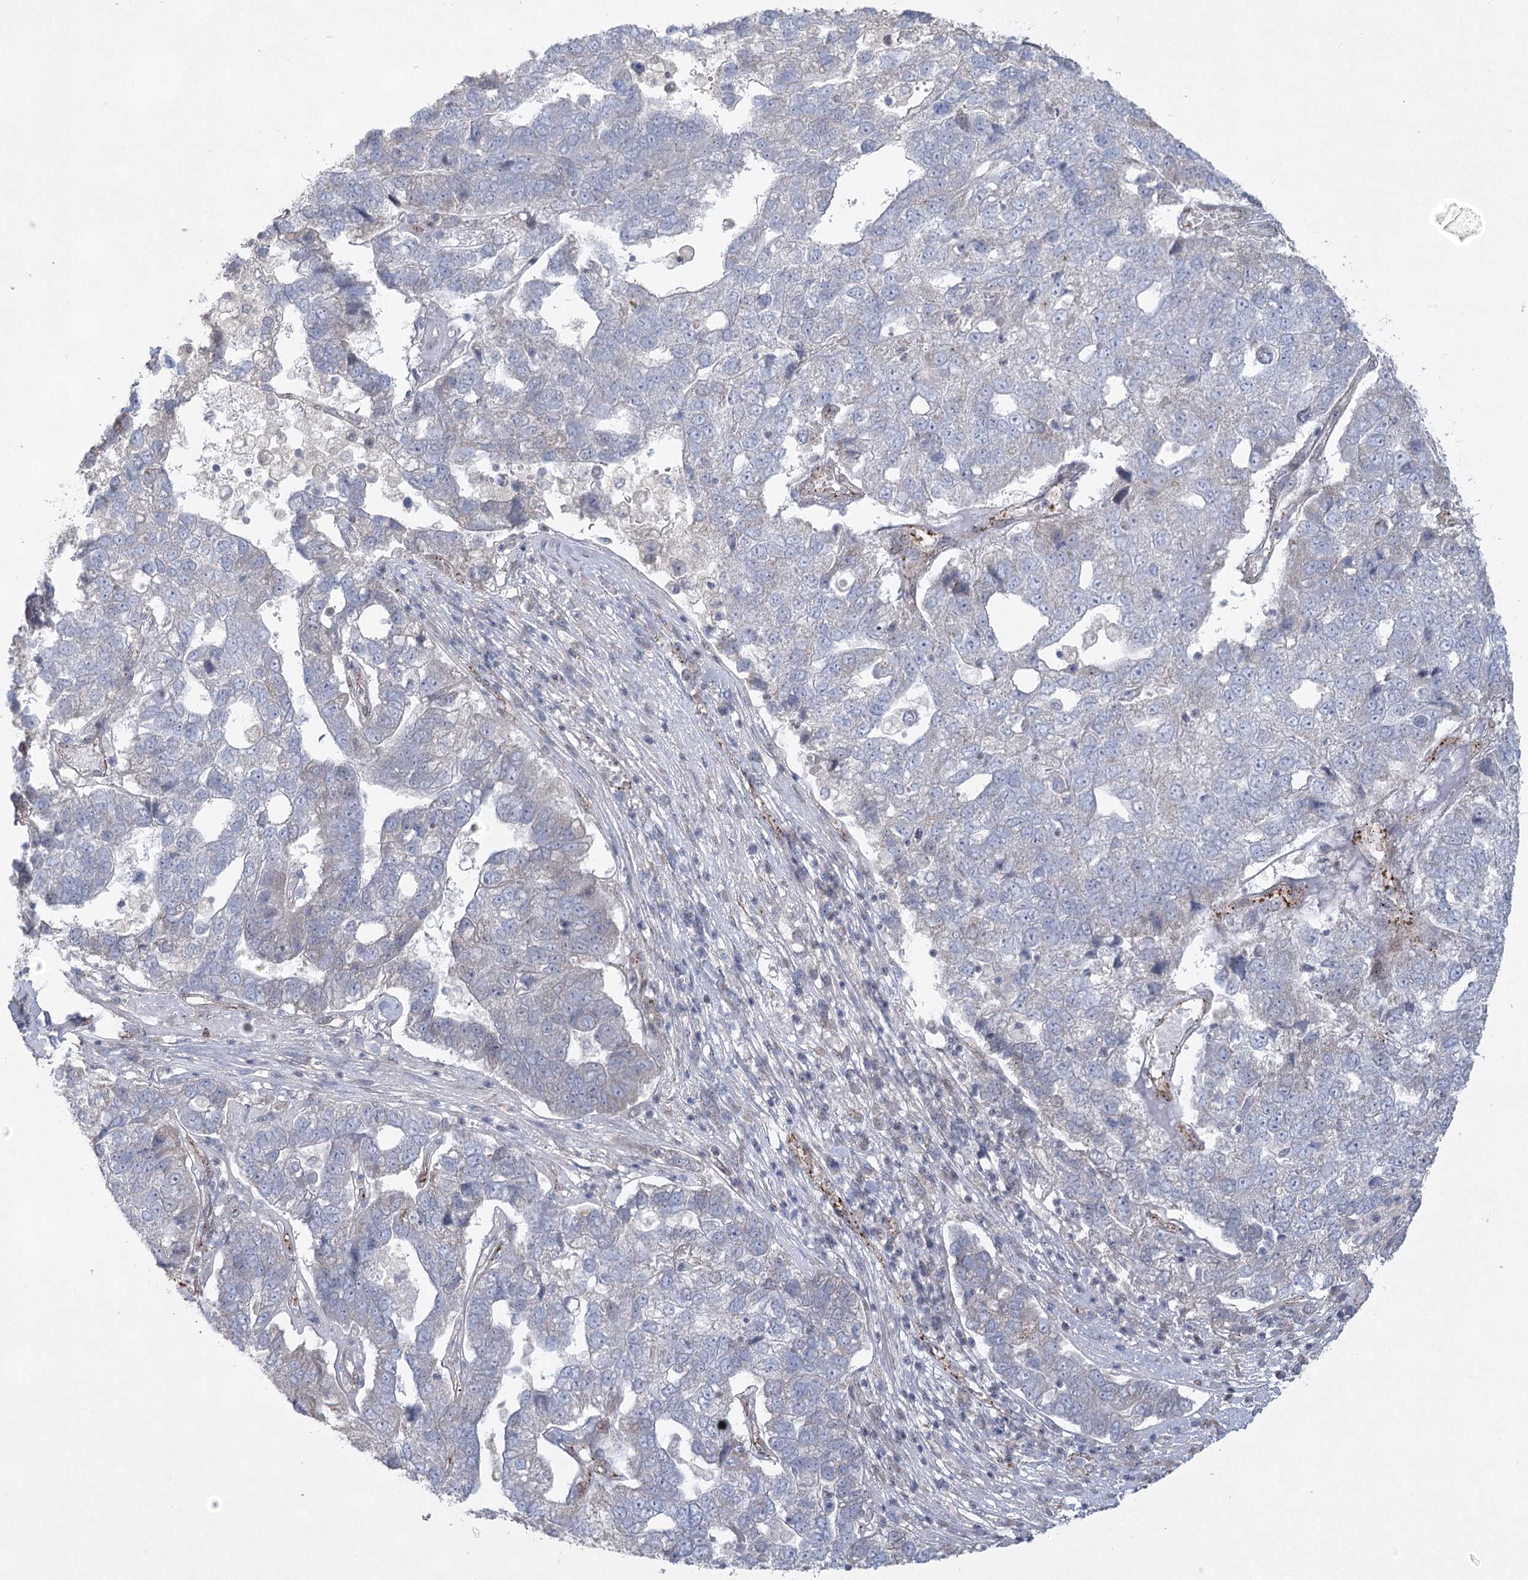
{"staining": {"intensity": "negative", "quantity": "none", "location": "none"}, "tissue": "pancreatic cancer", "cell_type": "Tumor cells", "image_type": "cancer", "snomed": [{"axis": "morphology", "description": "Adenocarcinoma, NOS"}, {"axis": "topography", "description": "Pancreas"}], "caption": "Tumor cells show no significant protein expression in pancreatic cancer (adenocarcinoma).", "gene": "AMTN", "patient": {"sex": "female", "age": 61}}